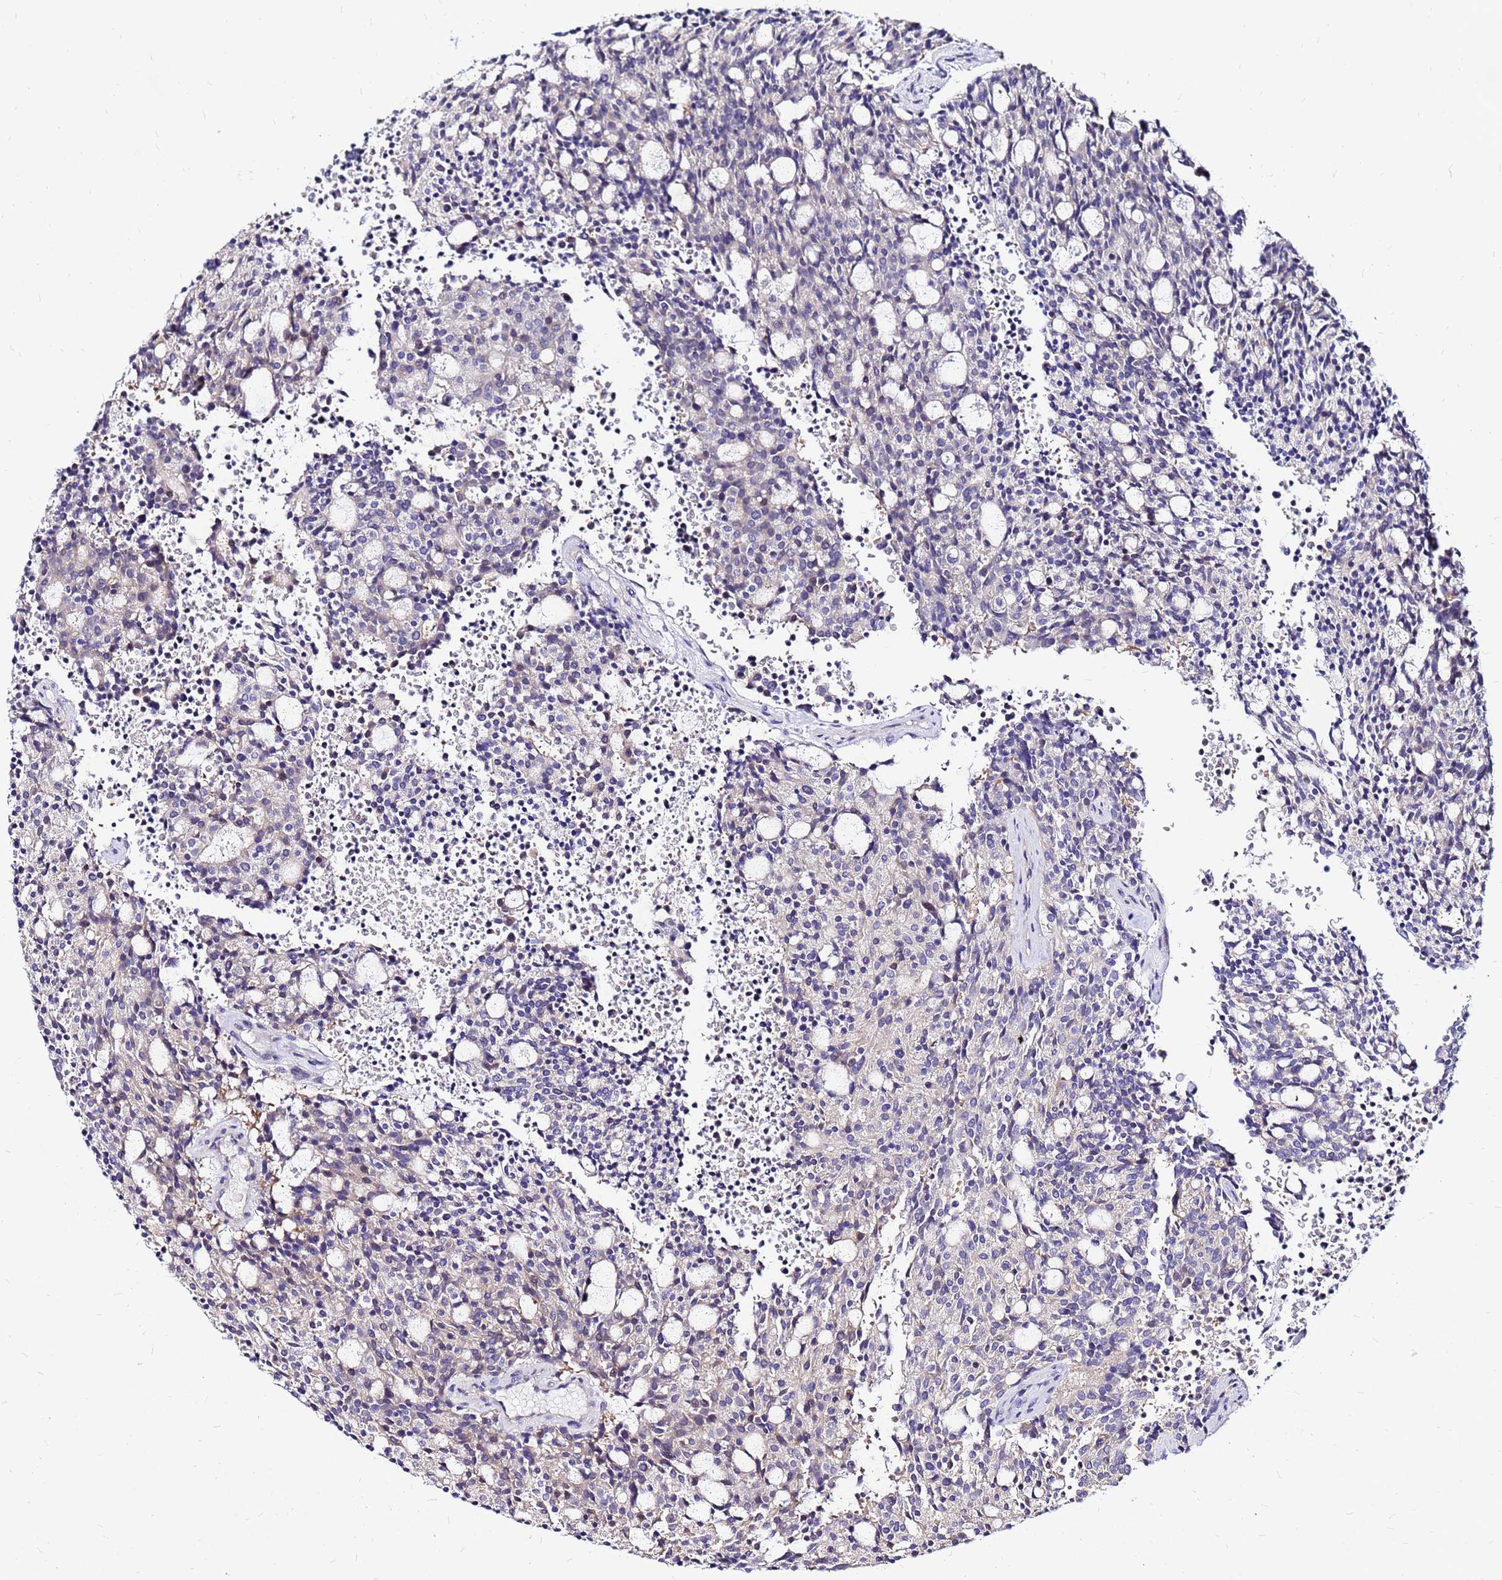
{"staining": {"intensity": "negative", "quantity": "none", "location": "none"}, "tissue": "carcinoid", "cell_type": "Tumor cells", "image_type": "cancer", "snomed": [{"axis": "morphology", "description": "Carcinoid, malignant, NOS"}, {"axis": "topography", "description": "Pancreas"}], "caption": "An immunohistochemistry (IHC) photomicrograph of carcinoid (malignant) is shown. There is no staining in tumor cells of carcinoid (malignant). (Stains: DAB immunohistochemistry with hematoxylin counter stain, Microscopy: brightfield microscopy at high magnification).", "gene": "ARHGEF5", "patient": {"sex": "female", "age": 54}}